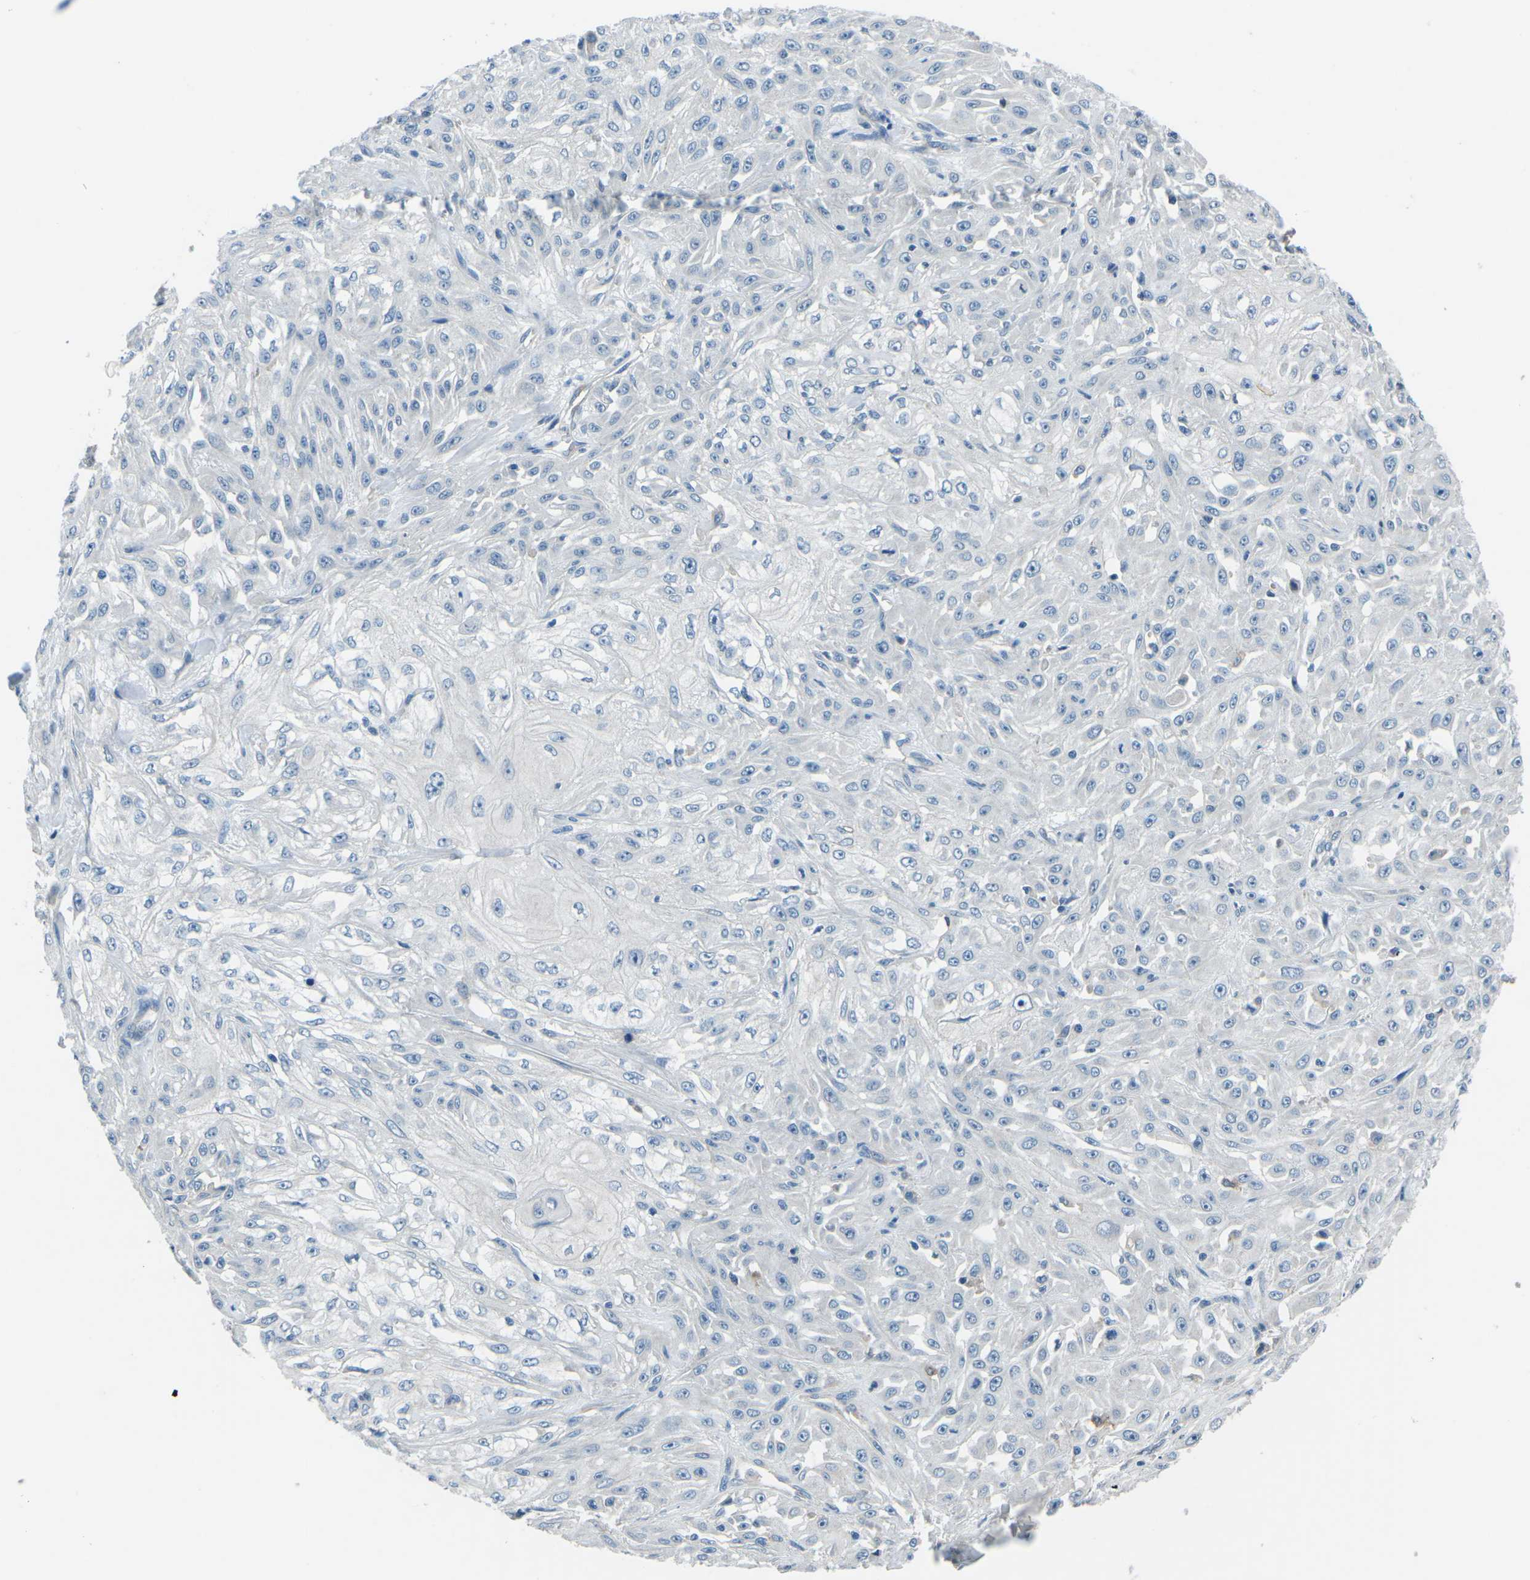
{"staining": {"intensity": "negative", "quantity": "none", "location": "none"}, "tissue": "skin cancer", "cell_type": "Tumor cells", "image_type": "cancer", "snomed": [{"axis": "morphology", "description": "Squamous cell carcinoma, NOS"}, {"axis": "morphology", "description": "Squamous cell carcinoma, metastatic, NOS"}, {"axis": "topography", "description": "Skin"}, {"axis": "topography", "description": "Lymph node"}], "caption": "A photomicrograph of human skin cancer is negative for staining in tumor cells.", "gene": "CD1D", "patient": {"sex": "male", "age": 75}}